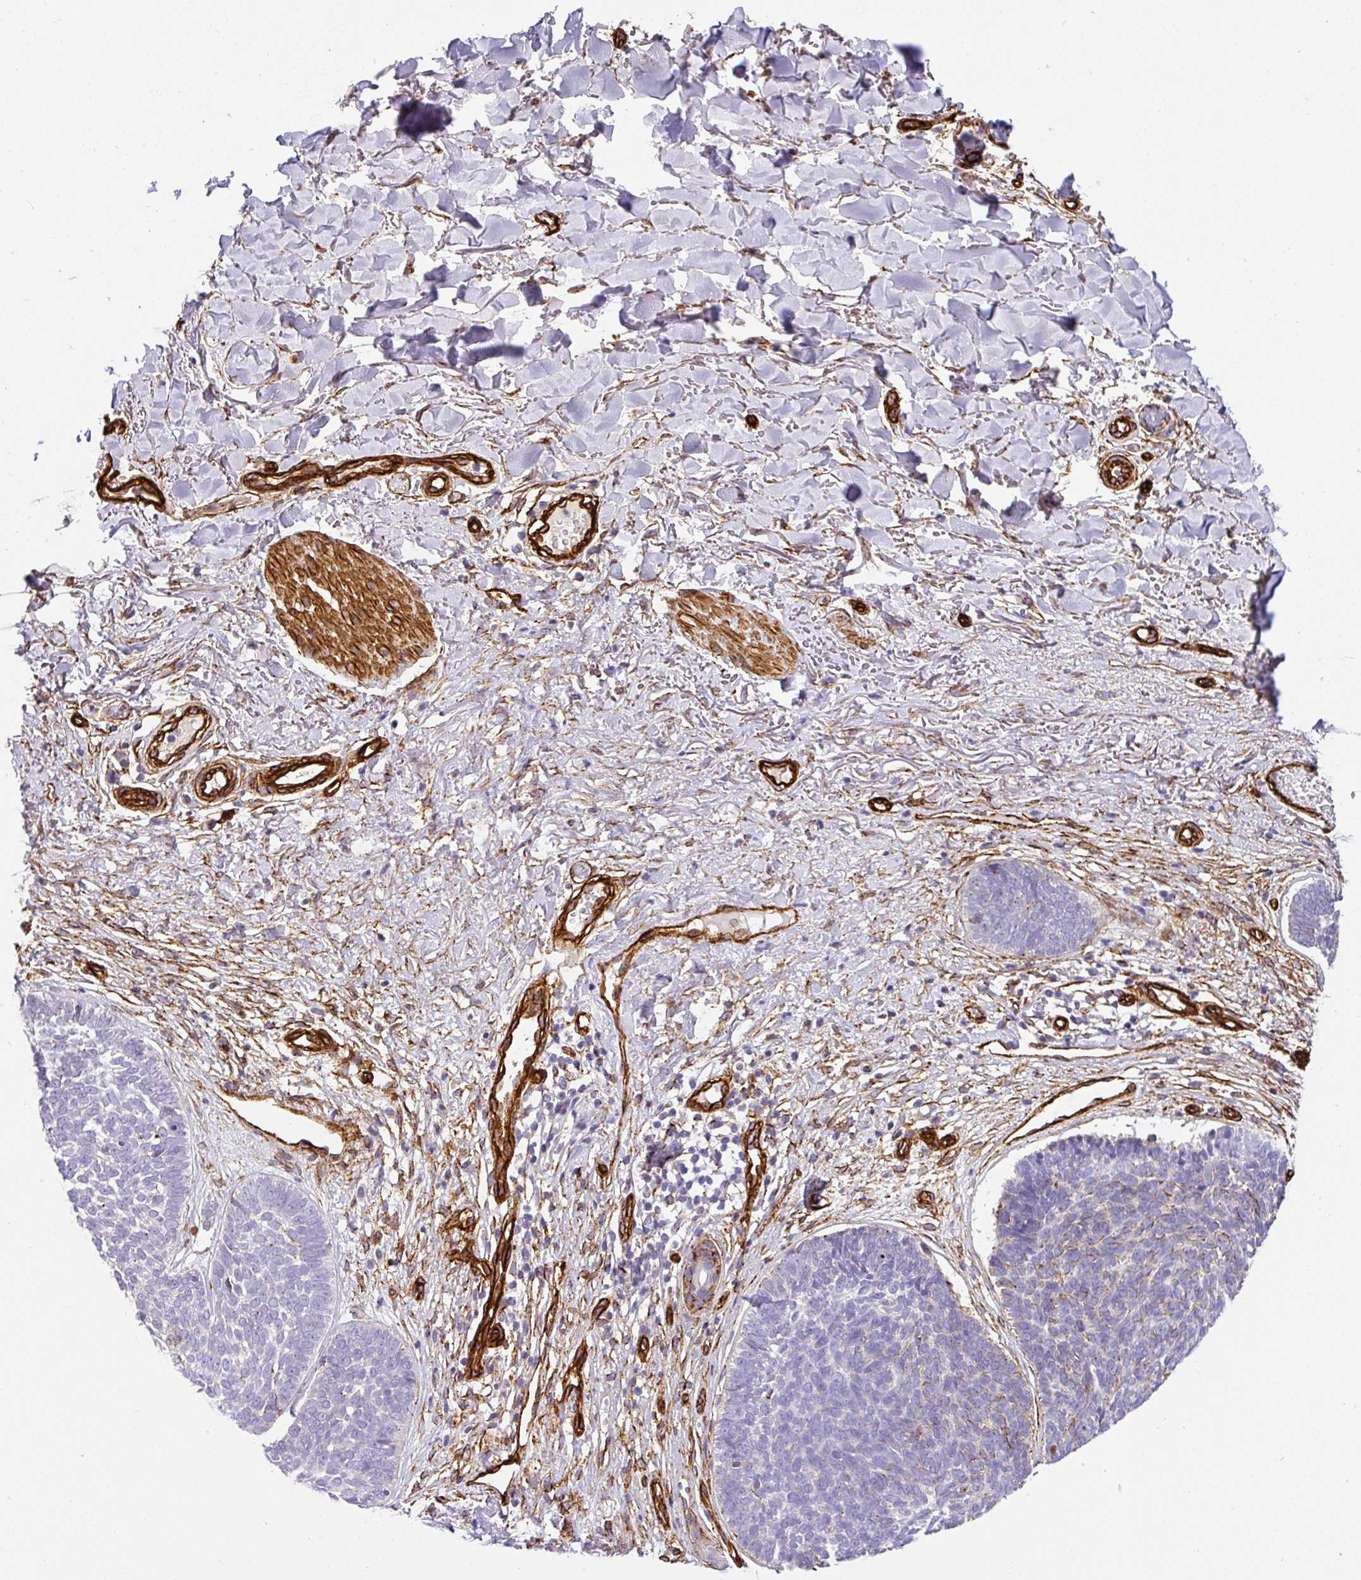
{"staining": {"intensity": "negative", "quantity": "none", "location": "none"}, "tissue": "skin cancer", "cell_type": "Tumor cells", "image_type": "cancer", "snomed": [{"axis": "morphology", "description": "Basal cell carcinoma"}, {"axis": "topography", "description": "Skin"}, {"axis": "topography", "description": "Skin of neck"}, {"axis": "topography", "description": "Skin of shoulder"}, {"axis": "topography", "description": "Skin of back"}], "caption": "The immunohistochemistry (IHC) micrograph has no significant positivity in tumor cells of skin basal cell carcinoma tissue.", "gene": "SLC25A17", "patient": {"sex": "male", "age": 80}}